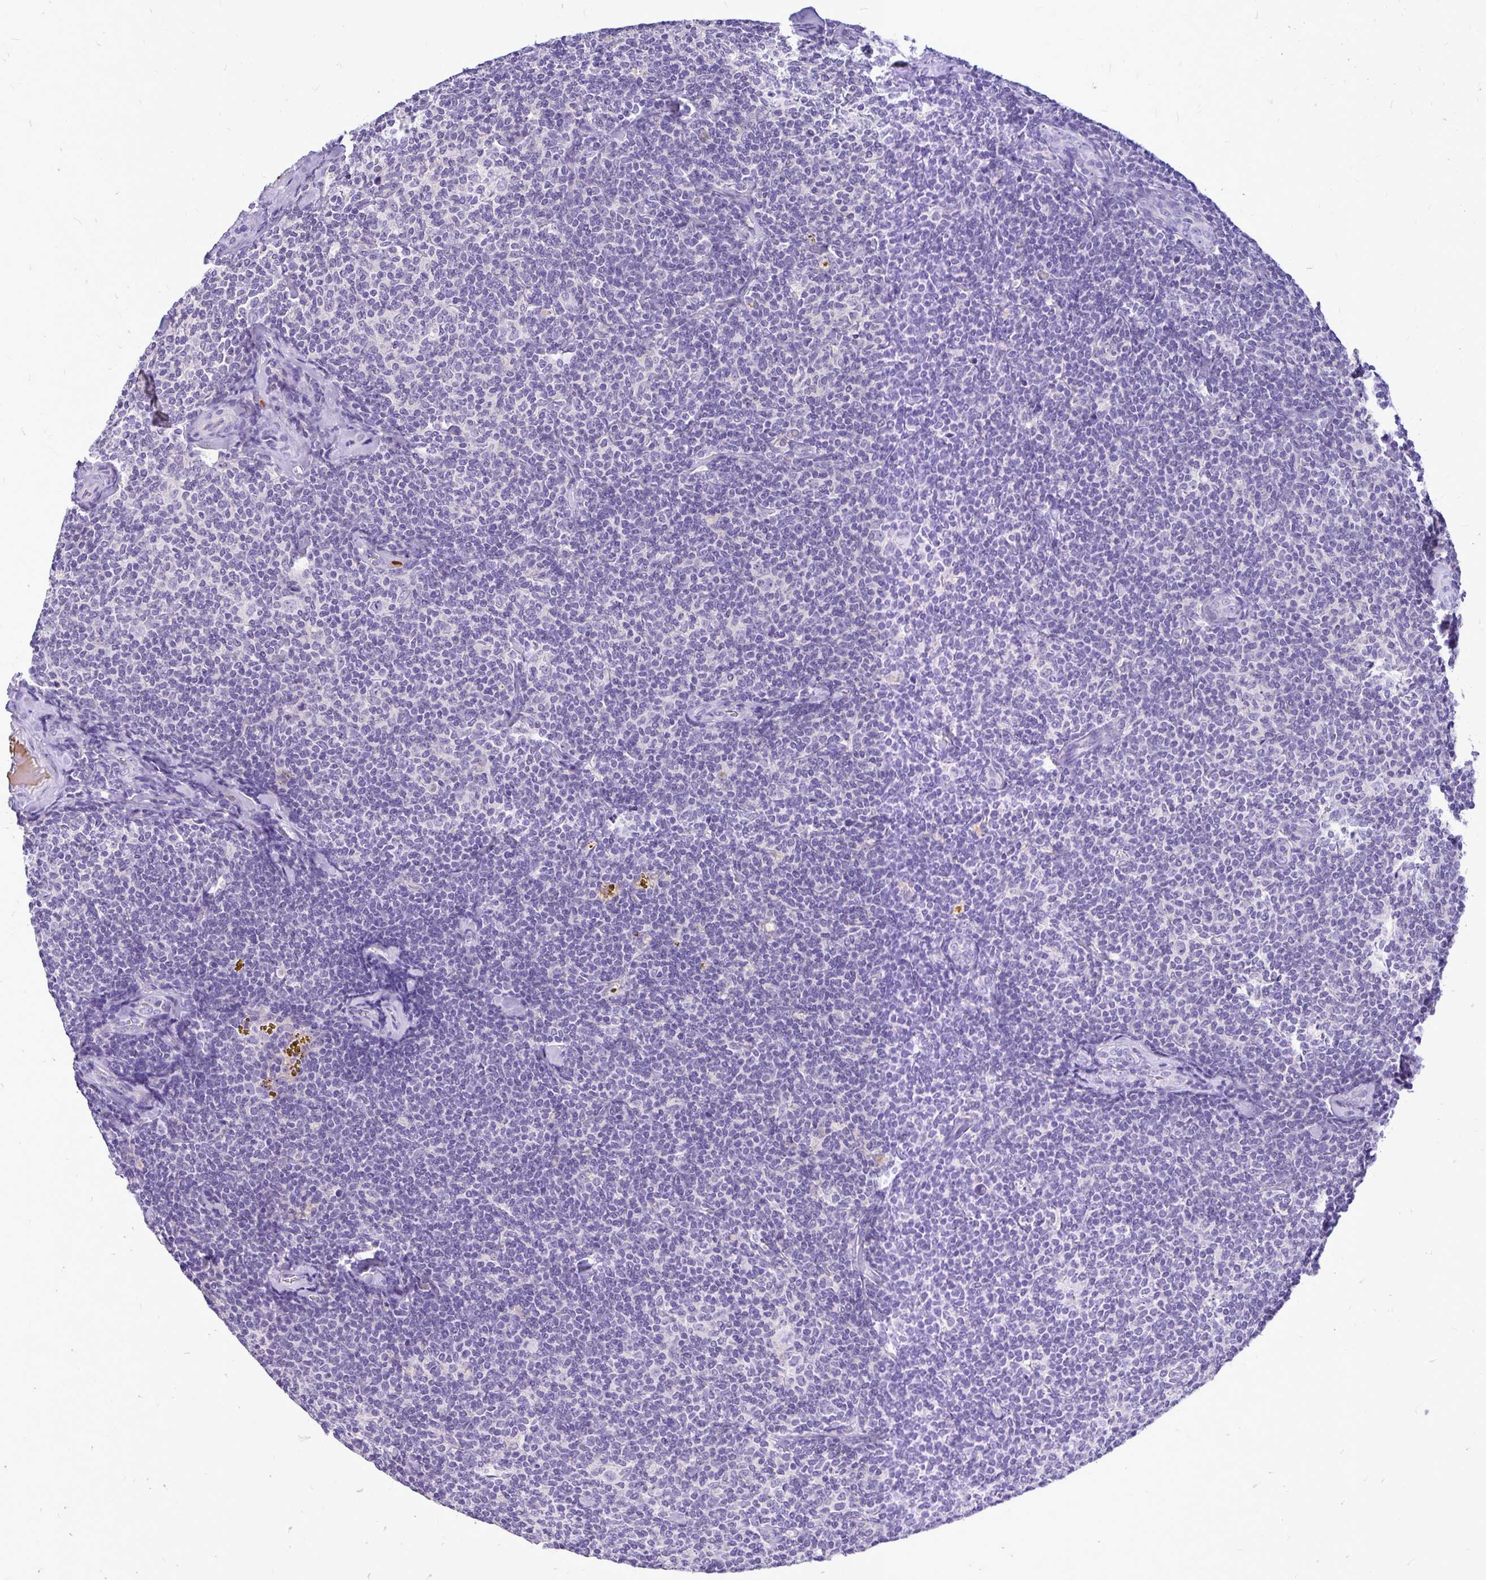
{"staining": {"intensity": "negative", "quantity": "none", "location": "none"}, "tissue": "lymphoma", "cell_type": "Tumor cells", "image_type": "cancer", "snomed": [{"axis": "morphology", "description": "Malignant lymphoma, non-Hodgkin's type, Low grade"}, {"axis": "topography", "description": "Lymph node"}], "caption": "Malignant lymphoma, non-Hodgkin's type (low-grade) stained for a protein using immunohistochemistry (IHC) reveals no positivity tumor cells.", "gene": "MAP1LC3A", "patient": {"sex": "female", "age": 56}}